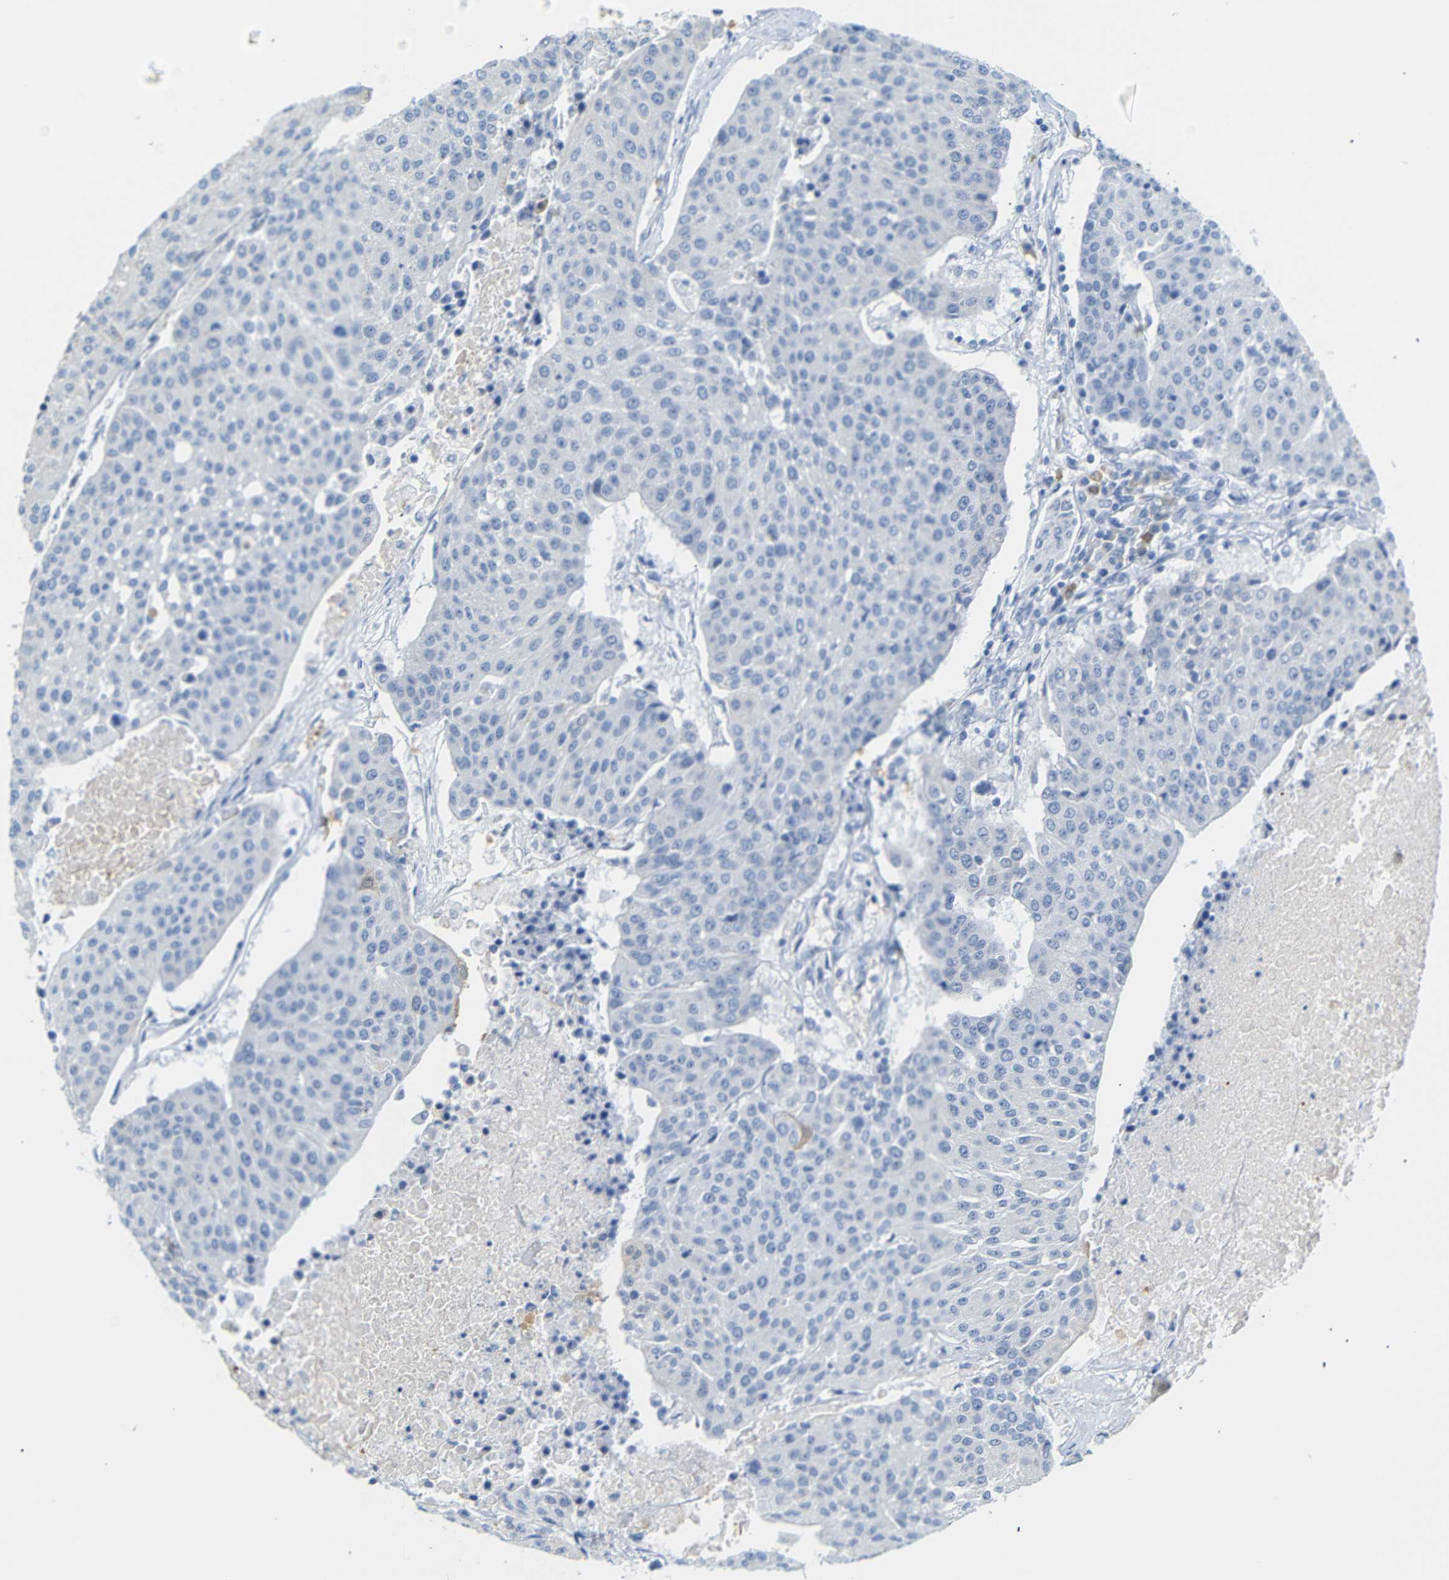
{"staining": {"intensity": "negative", "quantity": "none", "location": "none"}, "tissue": "urothelial cancer", "cell_type": "Tumor cells", "image_type": "cancer", "snomed": [{"axis": "morphology", "description": "Urothelial carcinoma, High grade"}, {"axis": "topography", "description": "Urinary bladder"}], "caption": "This image is of urothelial carcinoma (high-grade) stained with immunohistochemistry to label a protein in brown with the nuclei are counter-stained blue. There is no positivity in tumor cells.", "gene": "ERVMER34-1", "patient": {"sex": "female", "age": 85}}